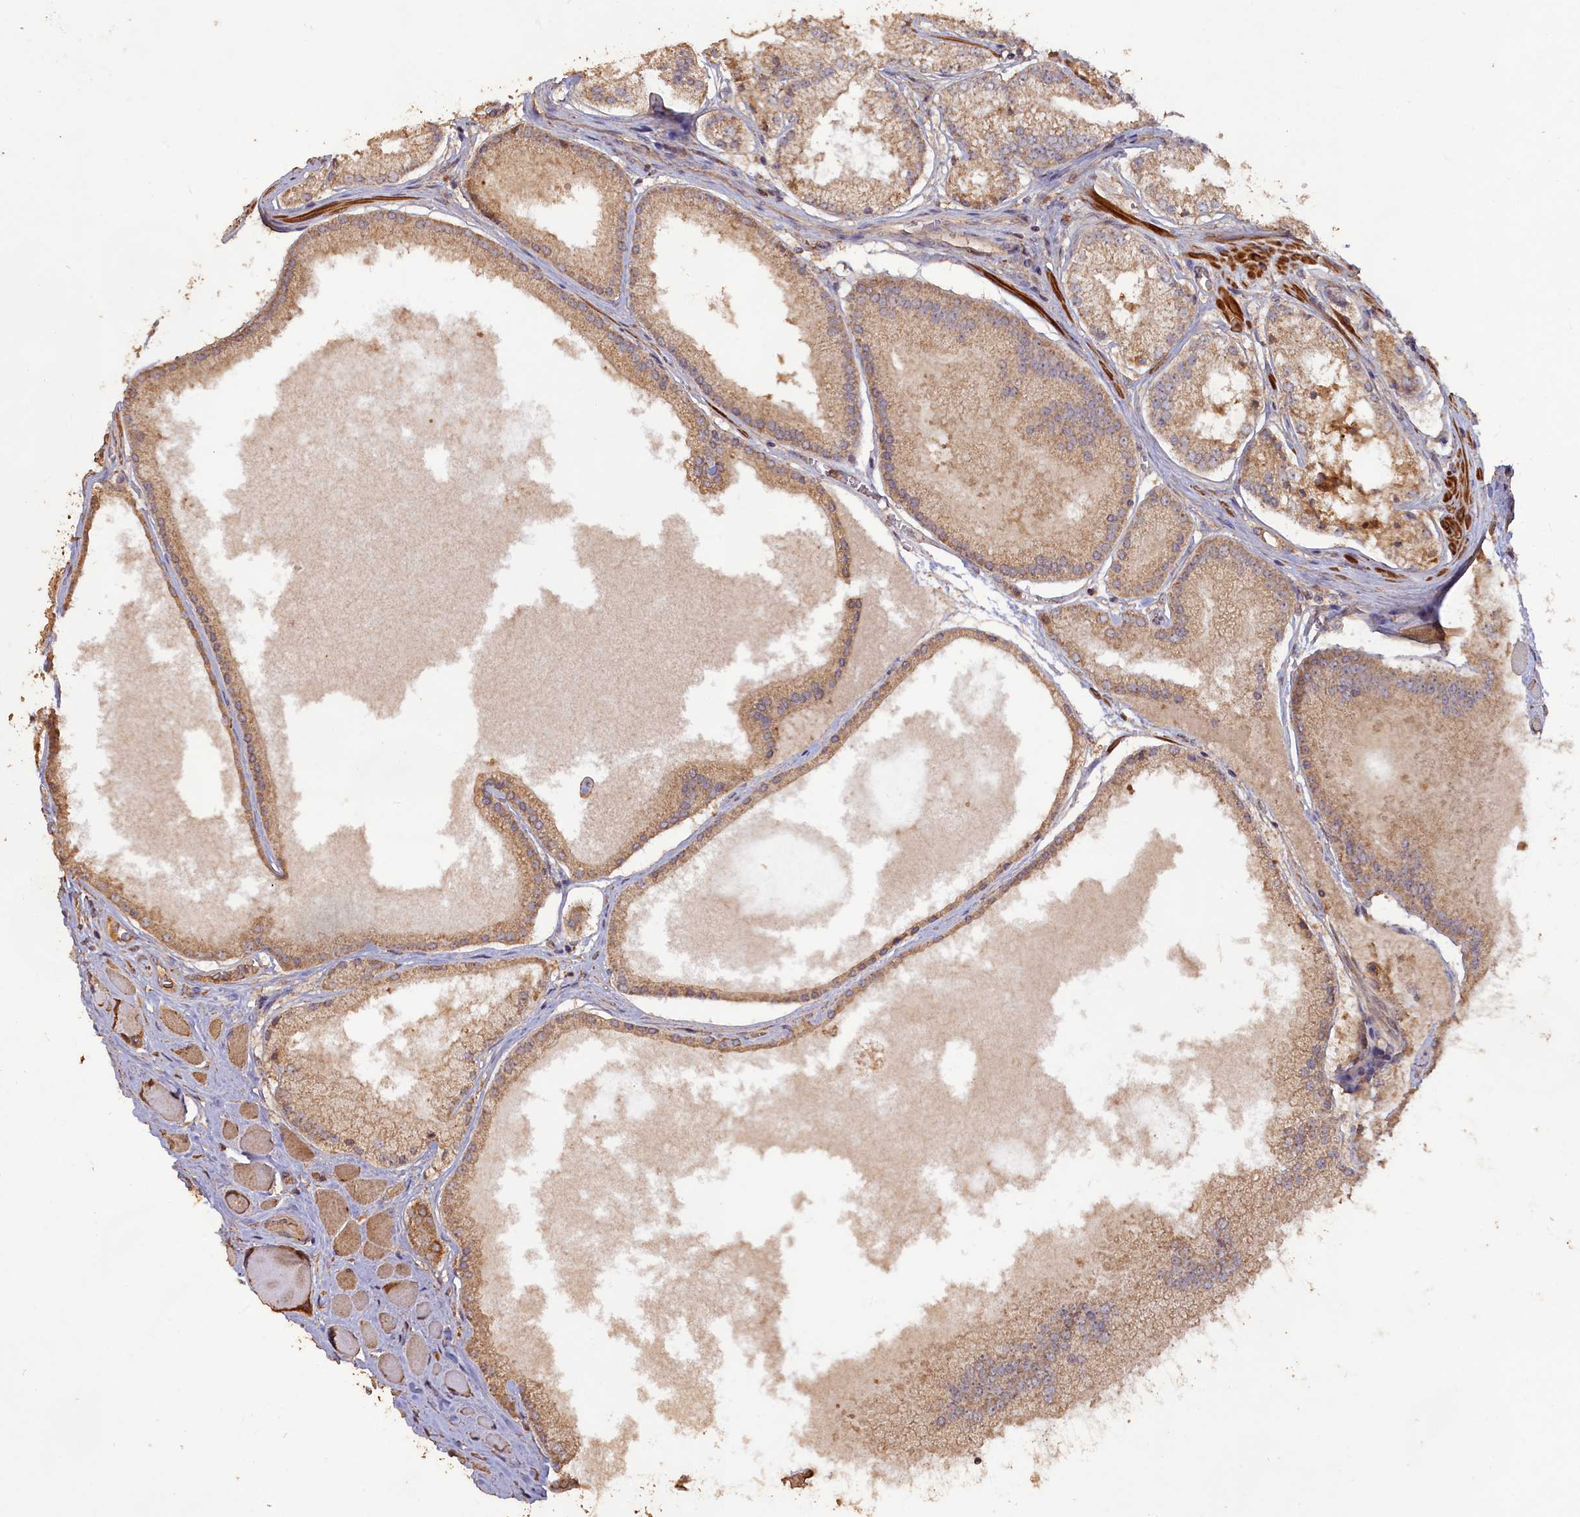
{"staining": {"intensity": "moderate", "quantity": ">75%", "location": "cytoplasmic/membranous"}, "tissue": "prostate cancer", "cell_type": "Tumor cells", "image_type": "cancer", "snomed": [{"axis": "morphology", "description": "Adenocarcinoma, High grade"}, {"axis": "topography", "description": "Prostate"}], "caption": "Human adenocarcinoma (high-grade) (prostate) stained with a brown dye exhibits moderate cytoplasmic/membranous positive staining in about >75% of tumor cells.", "gene": "LAYN", "patient": {"sex": "male", "age": 67}}